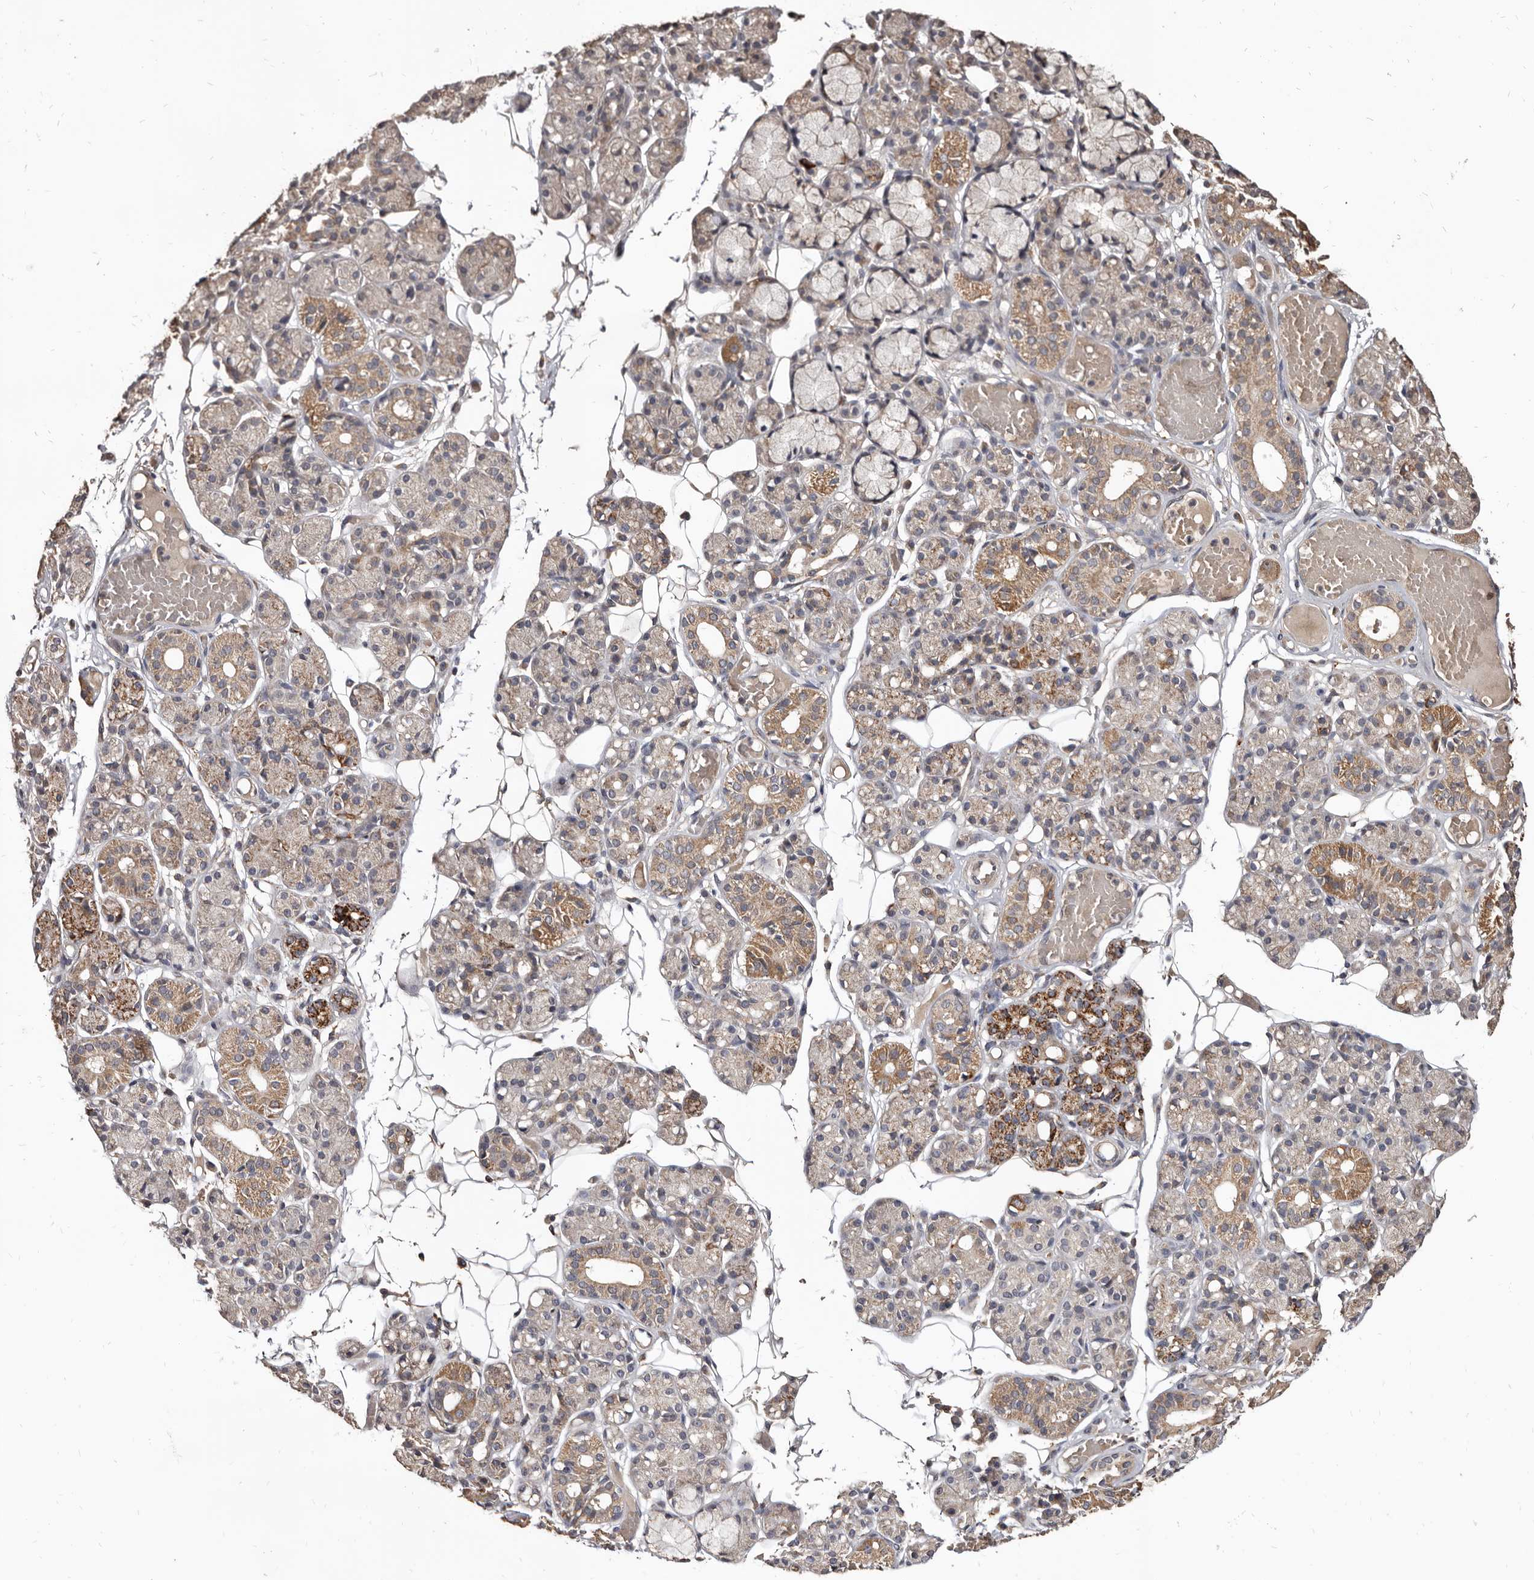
{"staining": {"intensity": "moderate", "quantity": "25%-75%", "location": "cytoplasmic/membranous"}, "tissue": "salivary gland", "cell_type": "Glandular cells", "image_type": "normal", "snomed": [{"axis": "morphology", "description": "Normal tissue, NOS"}, {"axis": "topography", "description": "Salivary gland"}], "caption": "Normal salivary gland displays moderate cytoplasmic/membranous staining in about 25%-75% of glandular cells.", "gene": "AKAP7", "patient": {"sex": "male", "age": 63}}